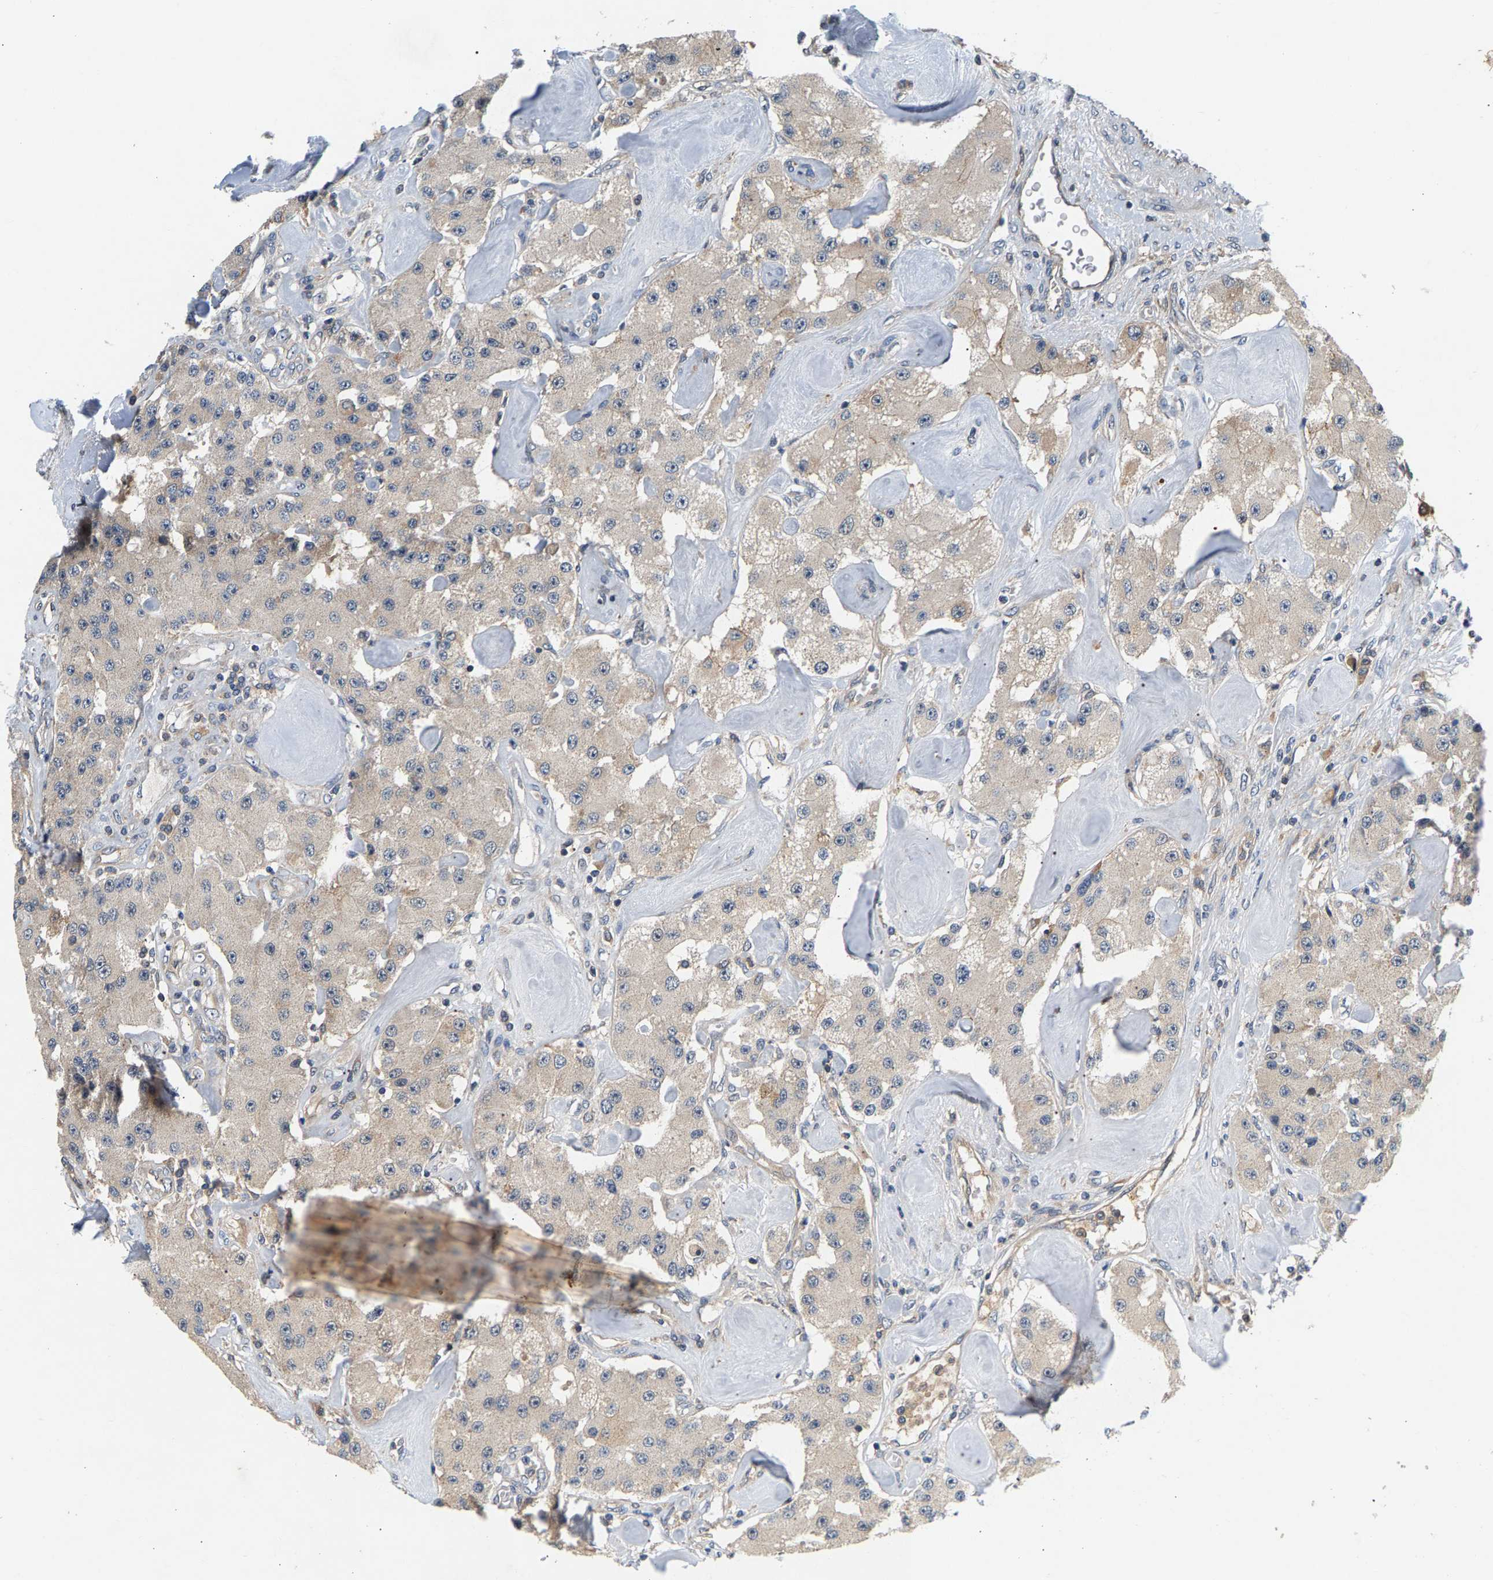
{"staining": {"intensity": "weak", "quantity": "<25%", "location": "cytoplasmic/membranous"}, "tissue": "carcinoid", "cell_type": "Tumor cells", "image_type": "cancer", "snomed": [{"axis": "morphology", "description": "Carcinoid, malignant, NOS"}, {"axis": "topography", "description": "Pancreas"}], "caption": "DAB (3,3'-diaminobenzidine) immunohistochemical staining of carcinoid (malignant) reveals no significant staining in tumor cells.", "gene": "FAM78A", "patient": {"sex": "male", "age": 41}}